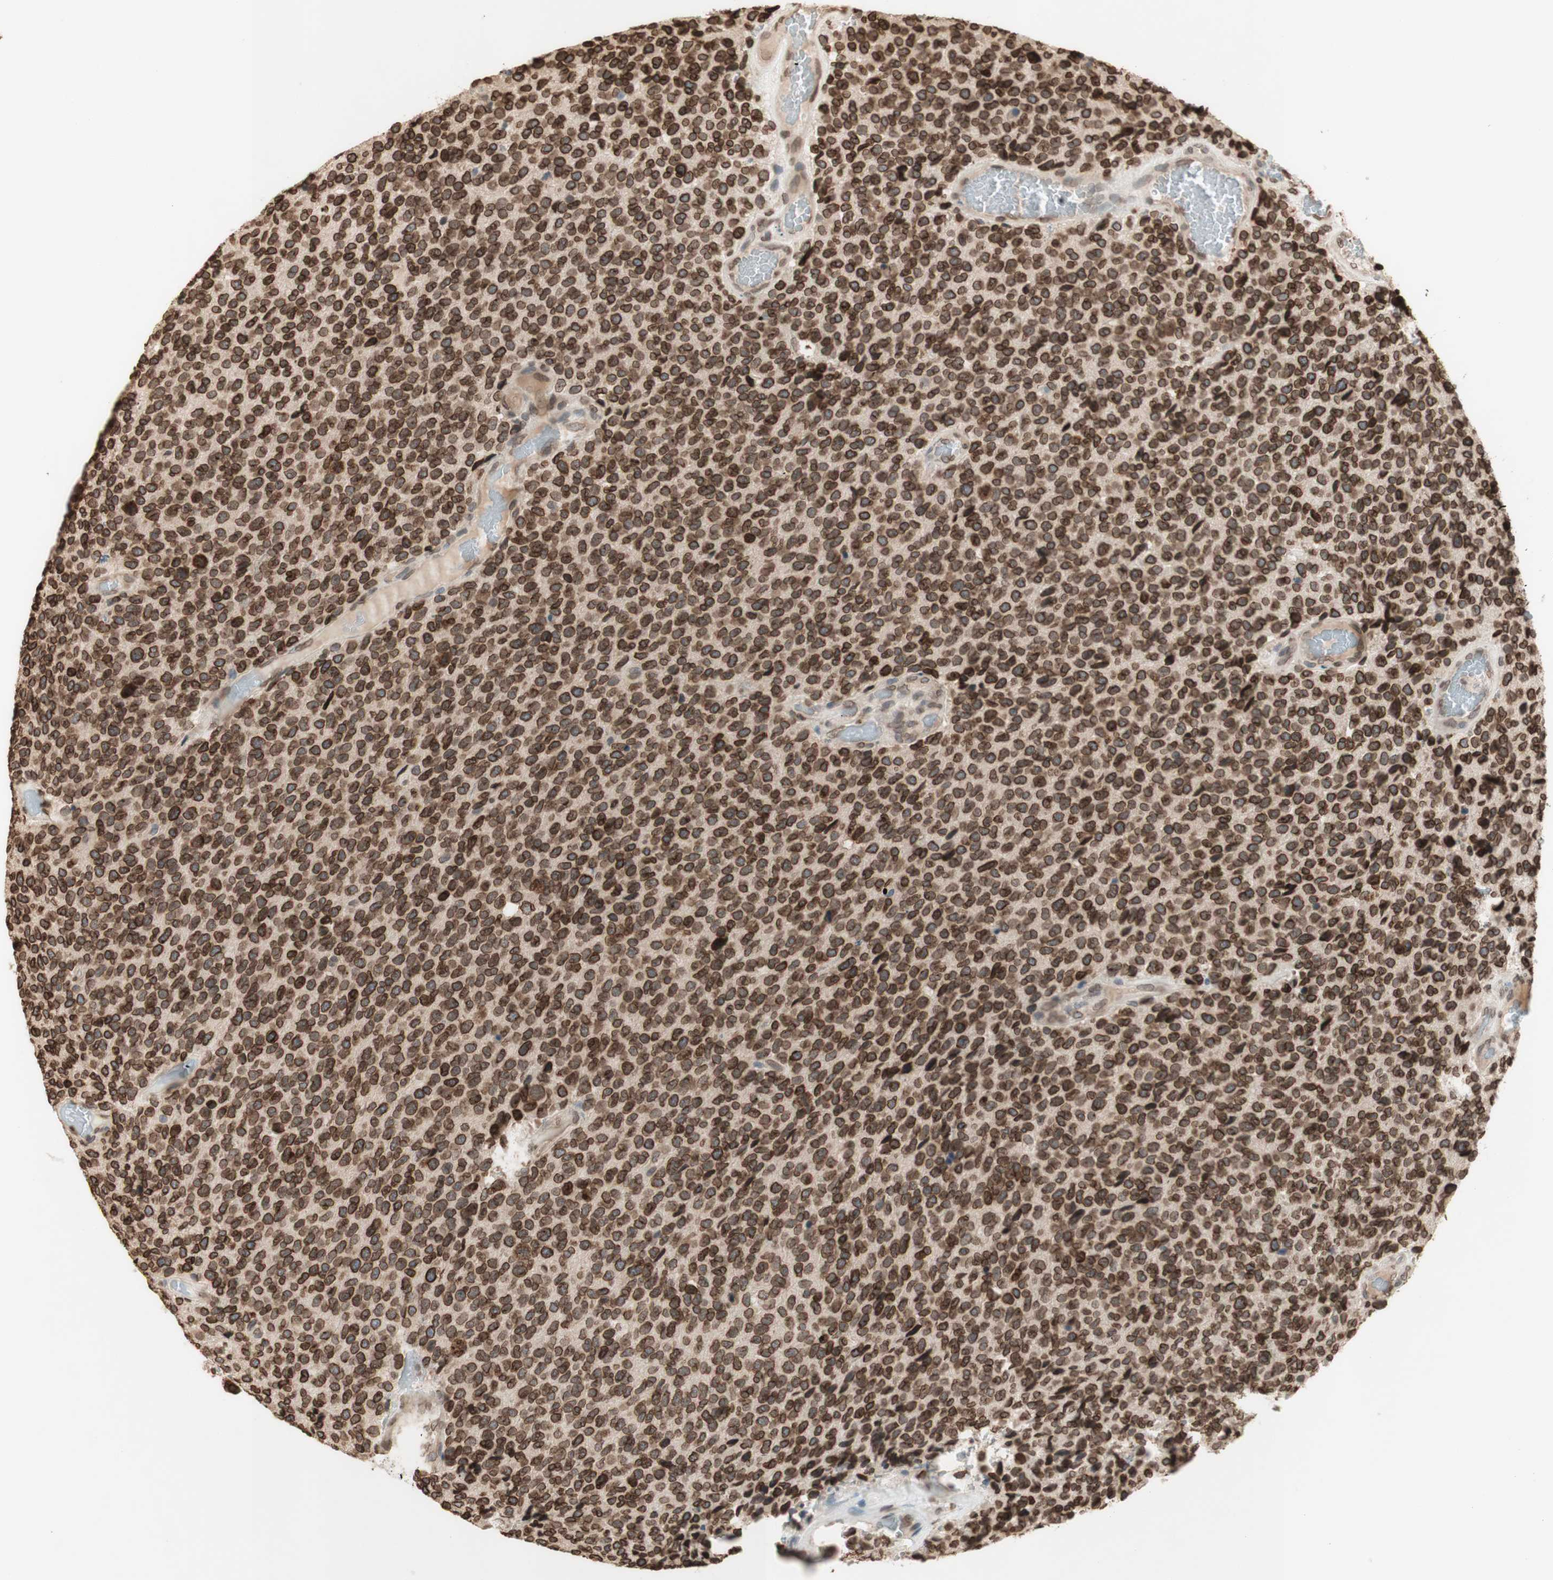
{"staining": {"intensity": "moderate", "quantity": ">75%", "location": "cytoplasmic/membranous,nuclear"}, "tissue": "glioma", "cell_type": "Tumor cells", "image_type": "cancer", "snomed": [{"axis": "morphology", "description": "Glioma, malignant, High grade"}, {"axis": "topography", "description": "pancreas cauda"}], "caption": "This is an image of IHC staining of malignant glioma (high-grade), which shows moderate expression in the cytoplasmic/membranous and nuclear of tumor cells.", "gene": "TMPO", "patient": {"sex": "male", "age": 60}}